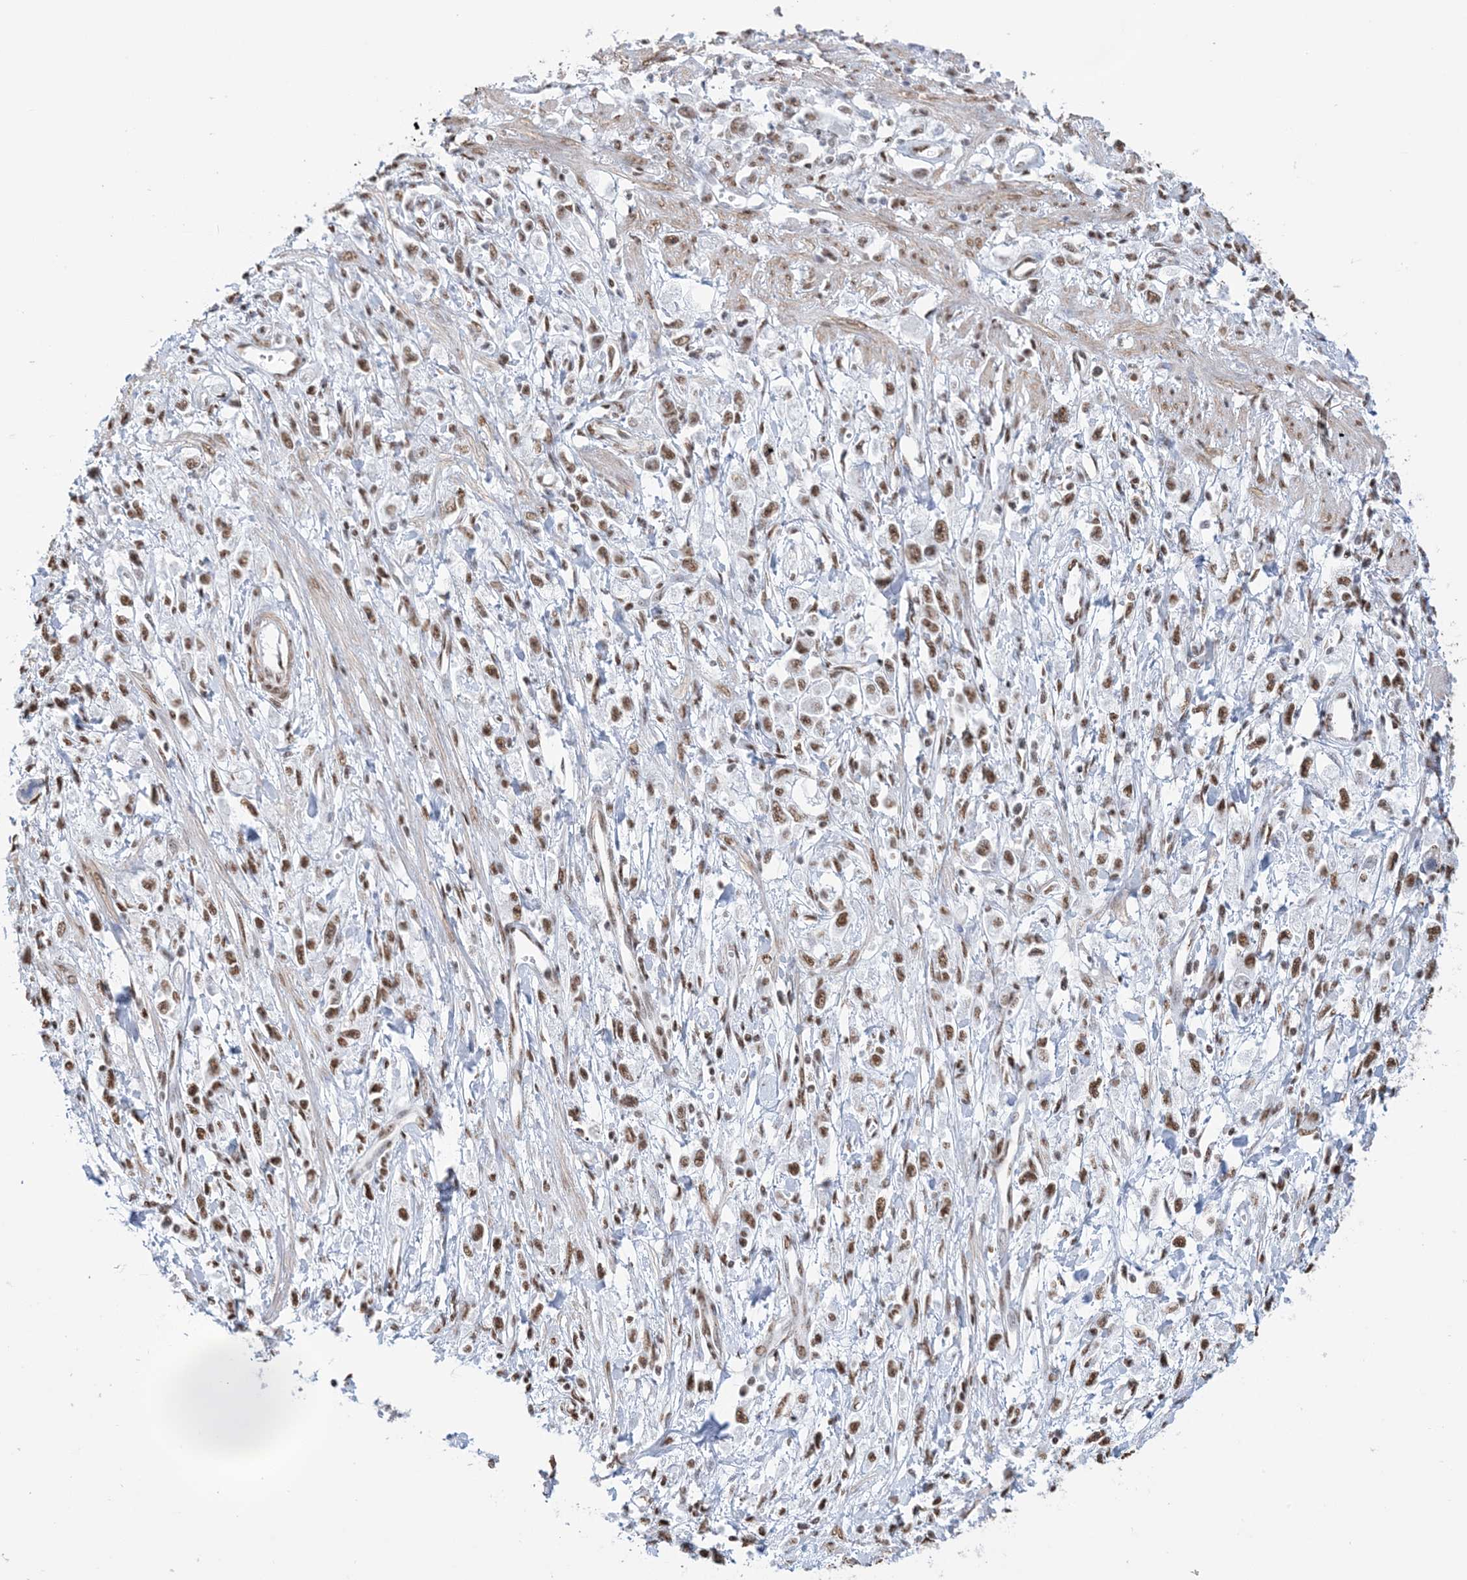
{"staining": {"intensity": "moderate", "quantity": ">75%", "location": "nuclear"}, "tissue": "stomach cancer", "cell_type": "Tumor cells", "image_type": "cancer", "snomed": [{"axis": "morphology", "description": "Adenocarcinoma, NOS"}, {"axis": "topography", "description": "Stomach"}], "caption": "Stomach cancer tissue exhibits moderate nuclear positivity in about >75% of tumor cells", "gene": "ZNF792", "patient": {"sex": "female", "age": 59}}